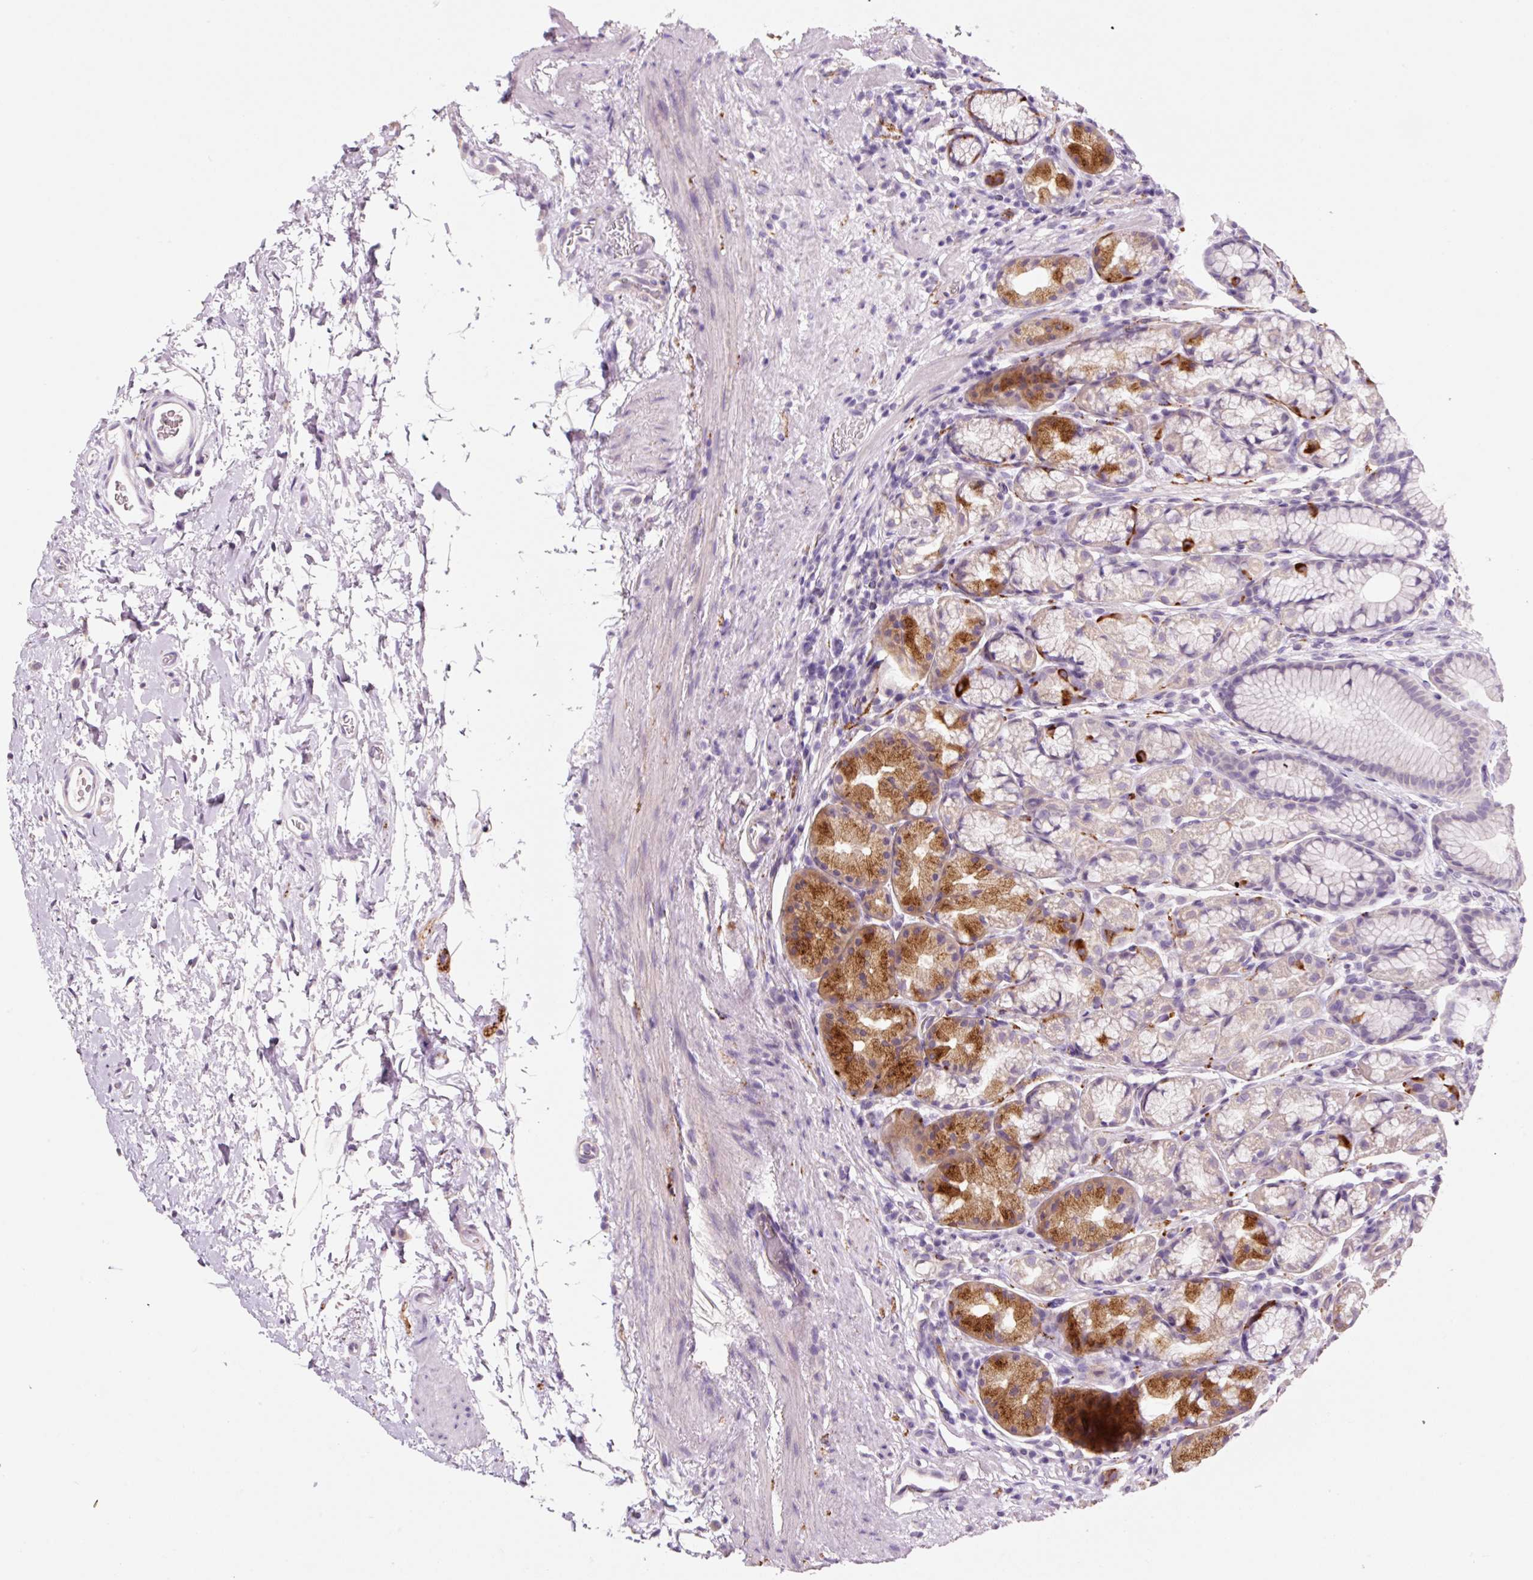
{"staining": {"intensity": "strong", "quantity": "<25%", "location": "cytoplasmic/membranous"}, "tissue": "stomach", "cell_type": "Glandular cells", "image_type": "normal", "snomed": [{"axis": "morphology", "description": "Normal tissue, NOS"}, {"axis": "topography", "description": "Stomach, lower"}], "caption": "Immunohistochemistry (IHC) of benign human stomach exhibits medium levels of strong cytoplasmic/membranous positivity in approximately <25% of glandular cells.", "gene": "SYP", "patient": {"sex": "male", "age": 67}}